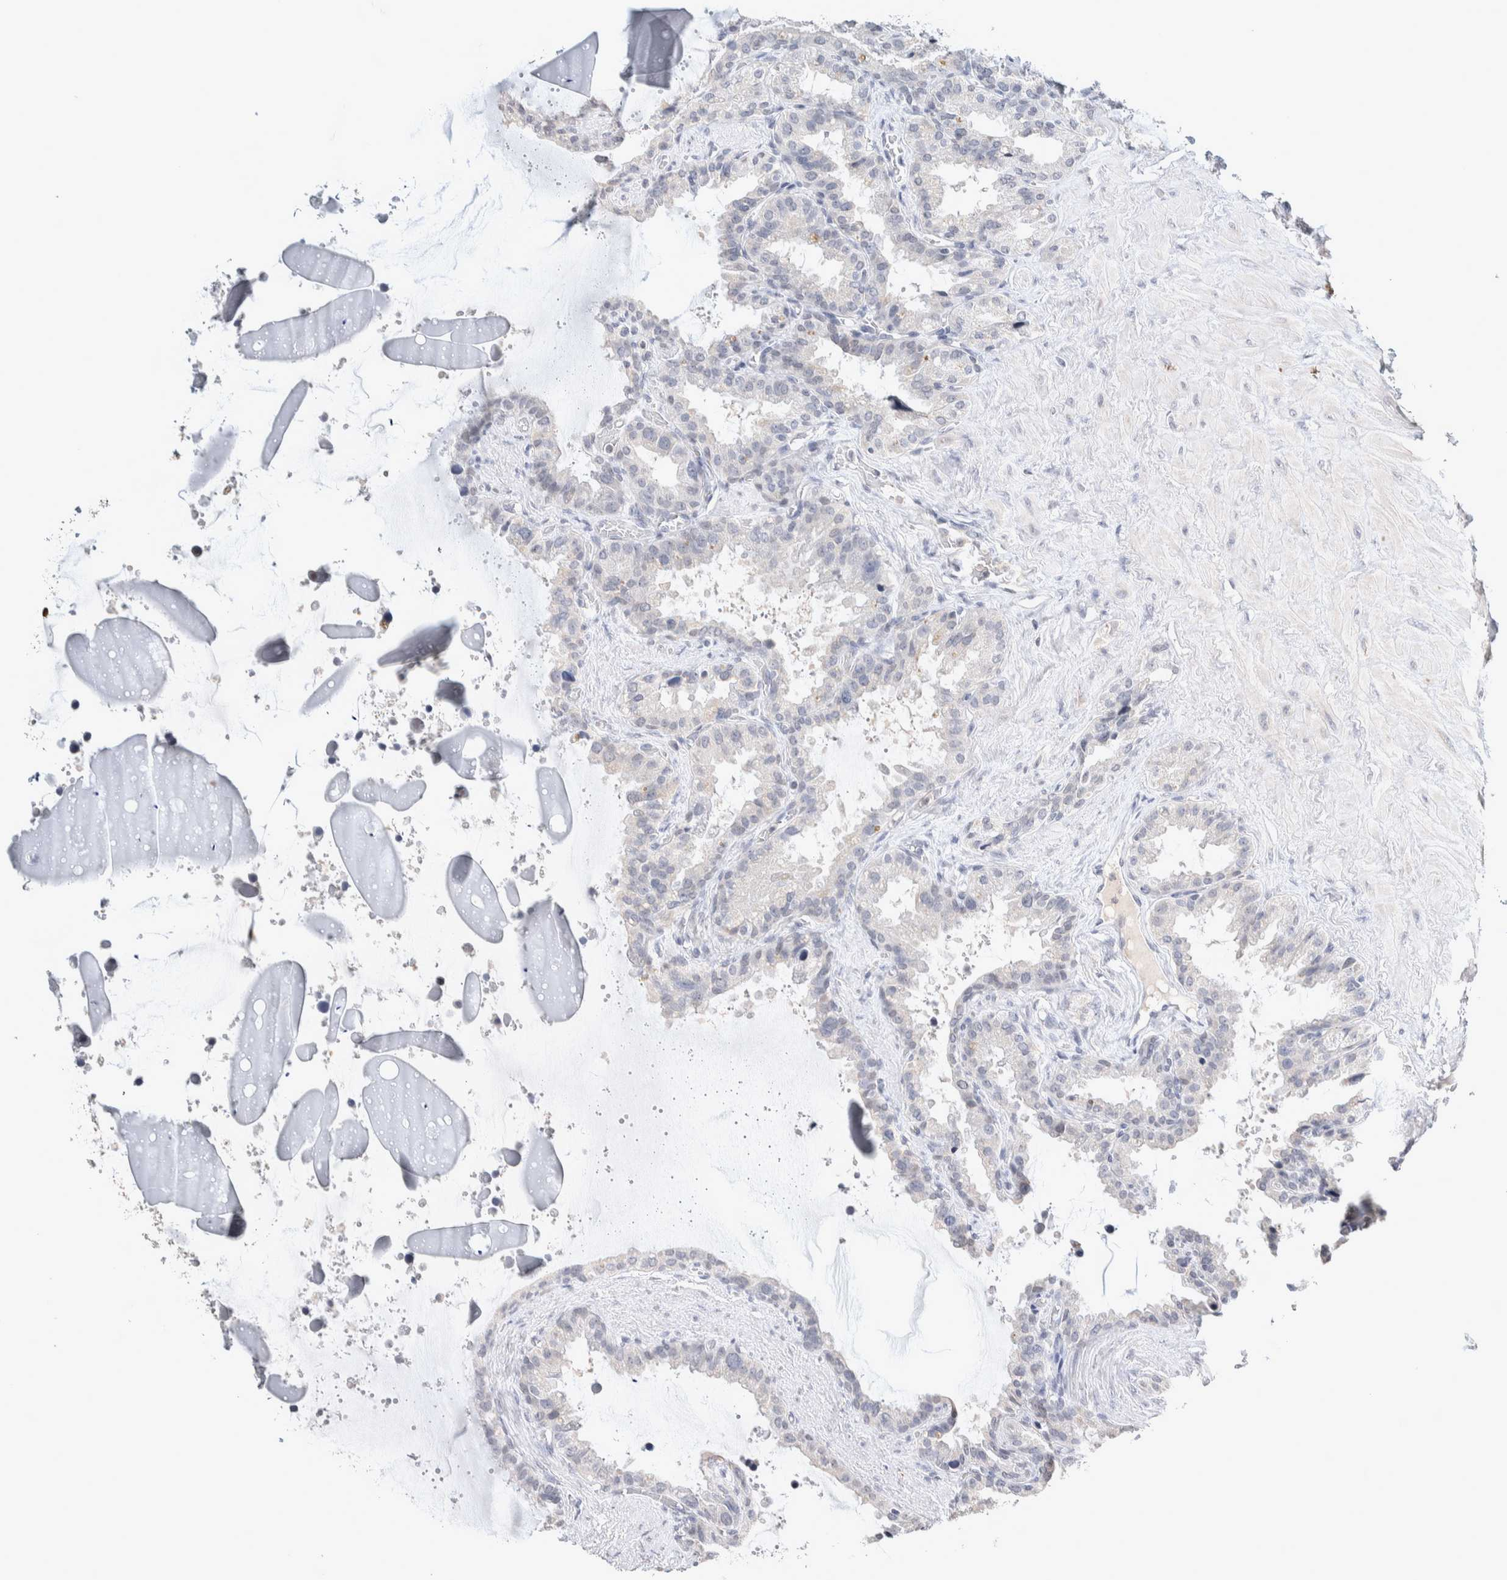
{"staining": {"intensity": "moderate", "quantity": "<25%", "location": "cytoplasmic/membranous"}, "tissue": "seminal vesicle", "cell_type": "Glandular cells", "image_type": "normal", "snomed": [{"axis": "morphology", "description": "Normal tissue, NOS"}, {"axis": "topography", "description": "Seminal veicle"}], "caption": "DAB immunohistochemical staining of normal human seminal vesicle demonstrates moderate cytoplasmic/membranous protein expression in about <25% of glandular cells.", "gene": "CRAT", "patient": {"sex": "male", "age": 46}}